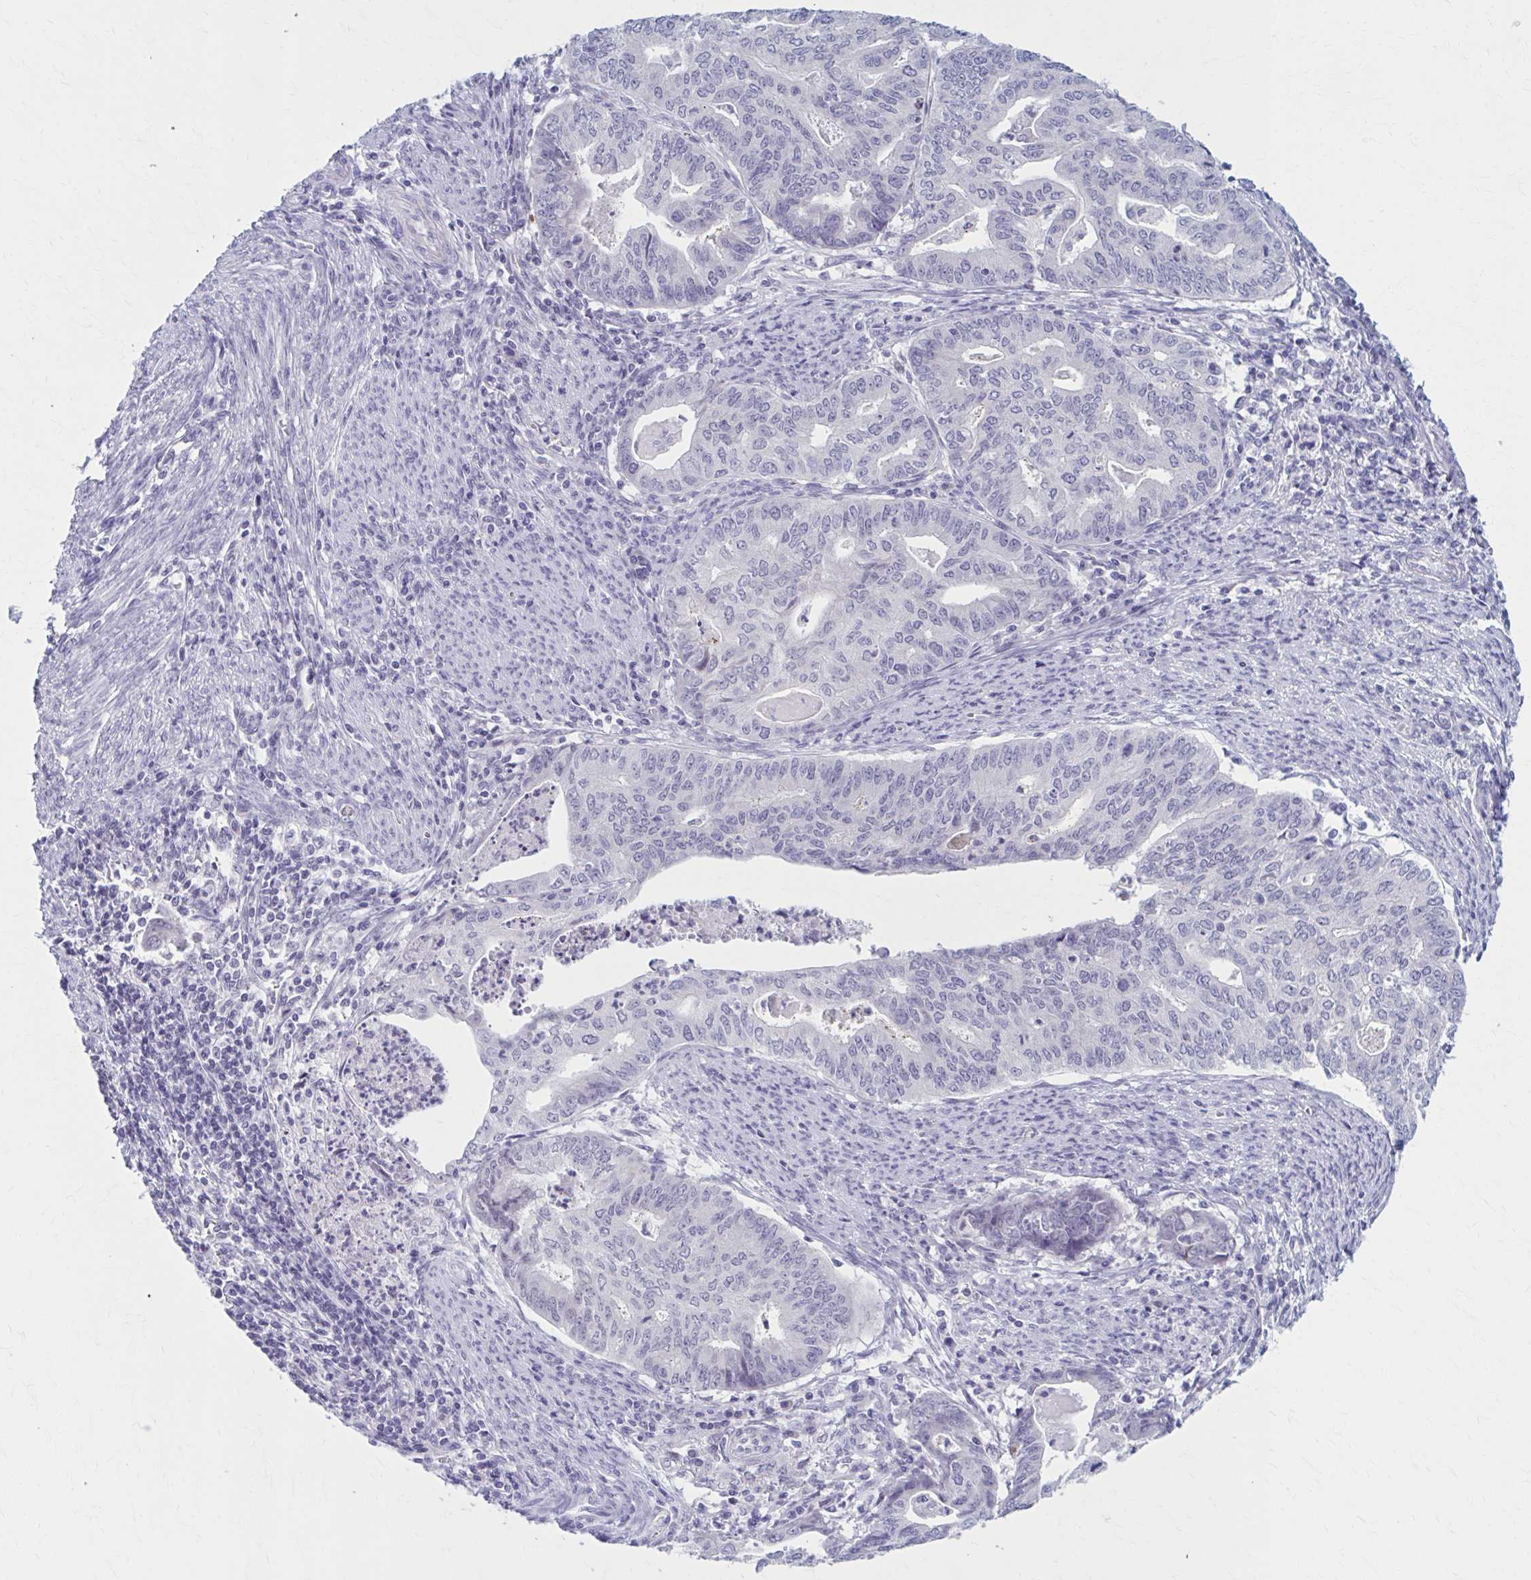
{"staining": {"intensity": "negative", "quantity": "none", "location": "none"}, "tissue": "endometrial cancer", "cell_type": "Tumor cells", "image_type": "cancer", "snomed": [{"axis": "morphology", "description": "Adenocarcinoma, NOS"}, {"axis": "topography", "description": "Endometrium"}], "caption": "DAB (3,3'-diaminobenzidine) immunohistochemical staining of human endometrial cancer reveals no significant staining in tumor cells.", "gene": "CCDC105", "patient": {"sex": "female", "age": 79}}